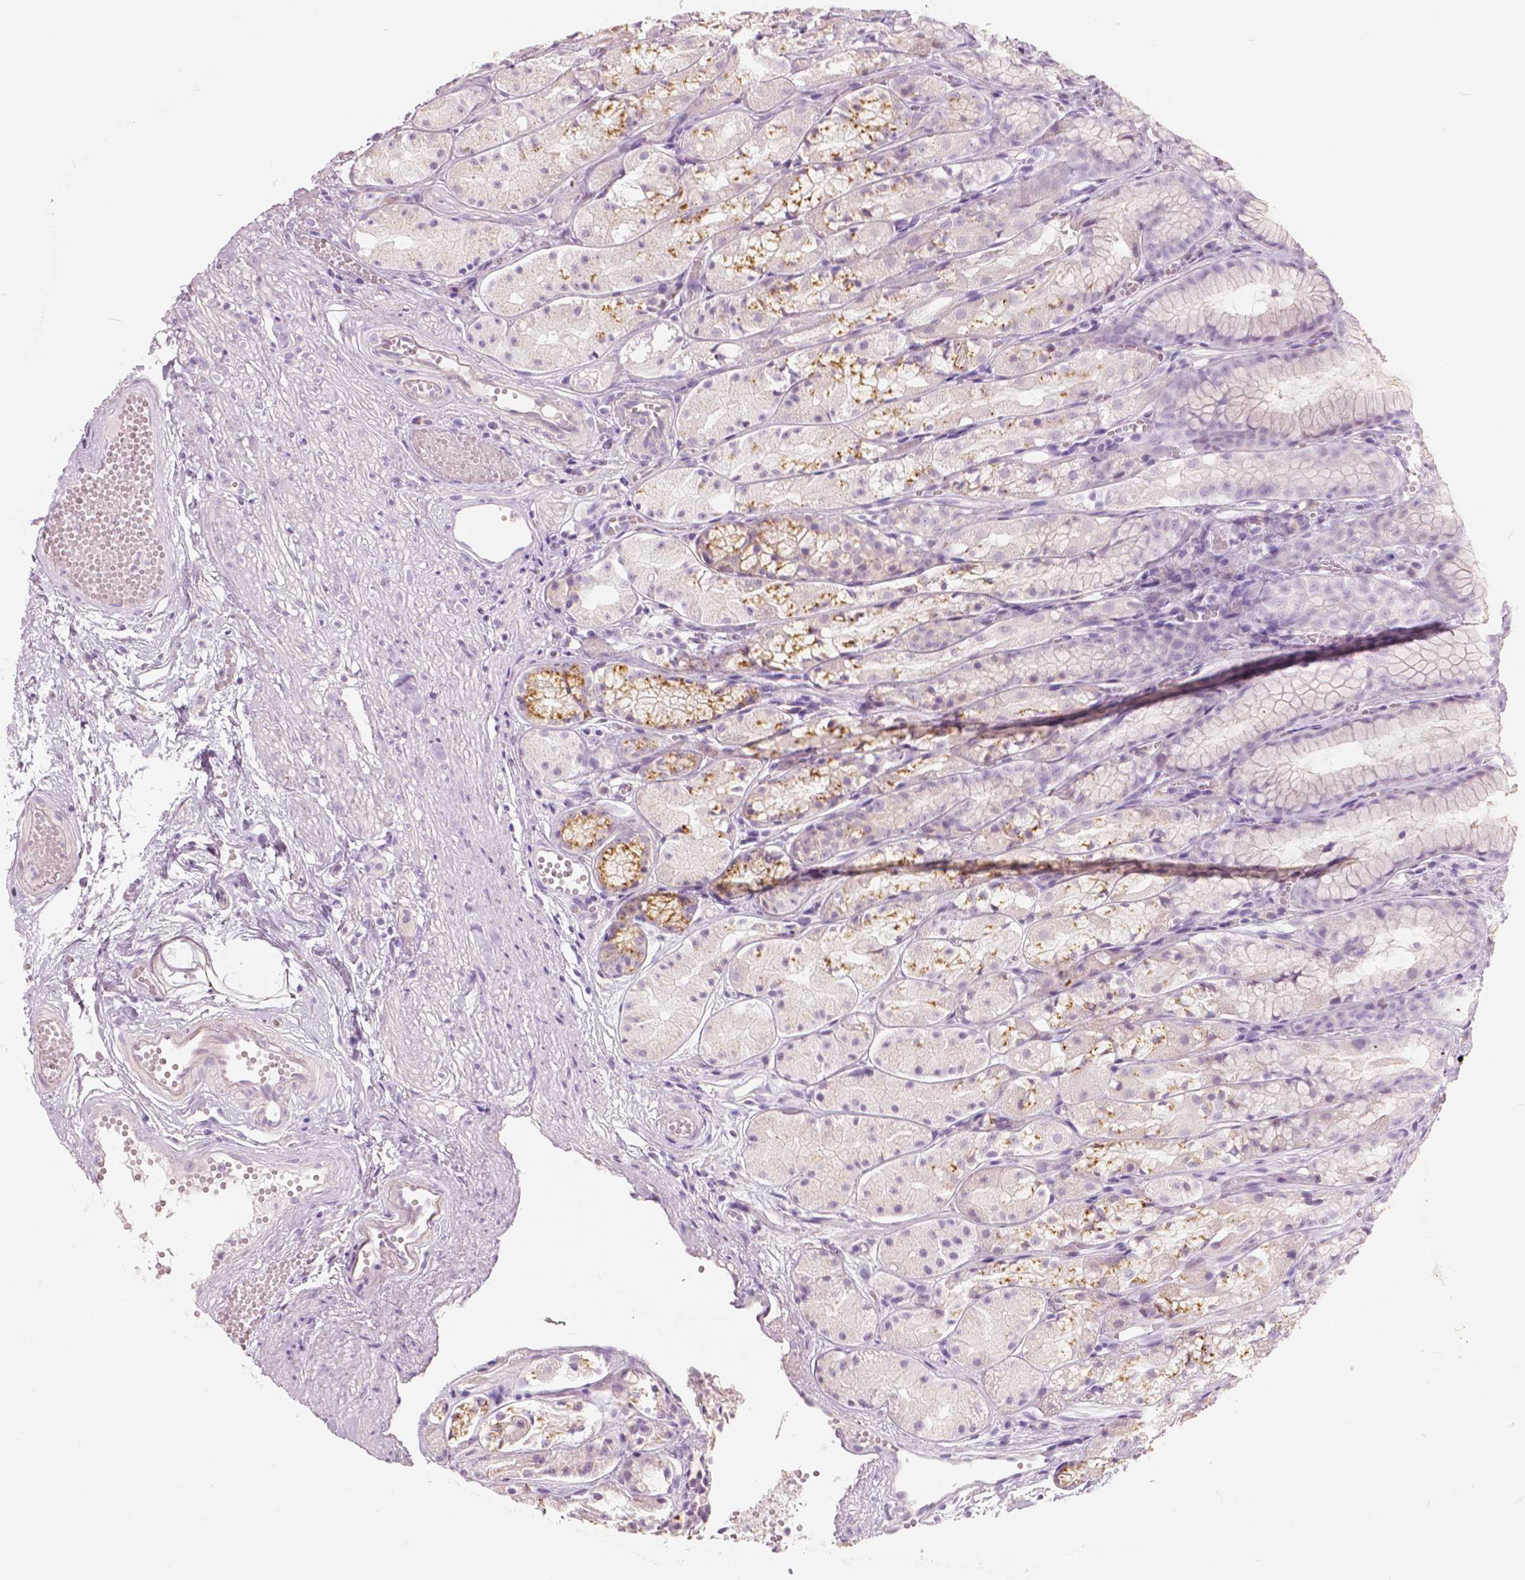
{"staining": {"intensity": "strong", "quantity": "<25%", "location": "cytoplasmic/membranous"}, "tissue": "stomach", "cell_type": "Glandular cells", "image_type": "normal", "snomed": [{"axis": "morphology", "description": "Normal tissue, NOS"}, {"axis": "topography", "description": "Stomach"}], "caption": "Human stomach stained for a protein (brown) reveals strong cytoplasmic/membranous positive expression in approximately <25% of glandular cells.", "gene": "A4GNT", "patient": {"sex": "male", "age": 70}}